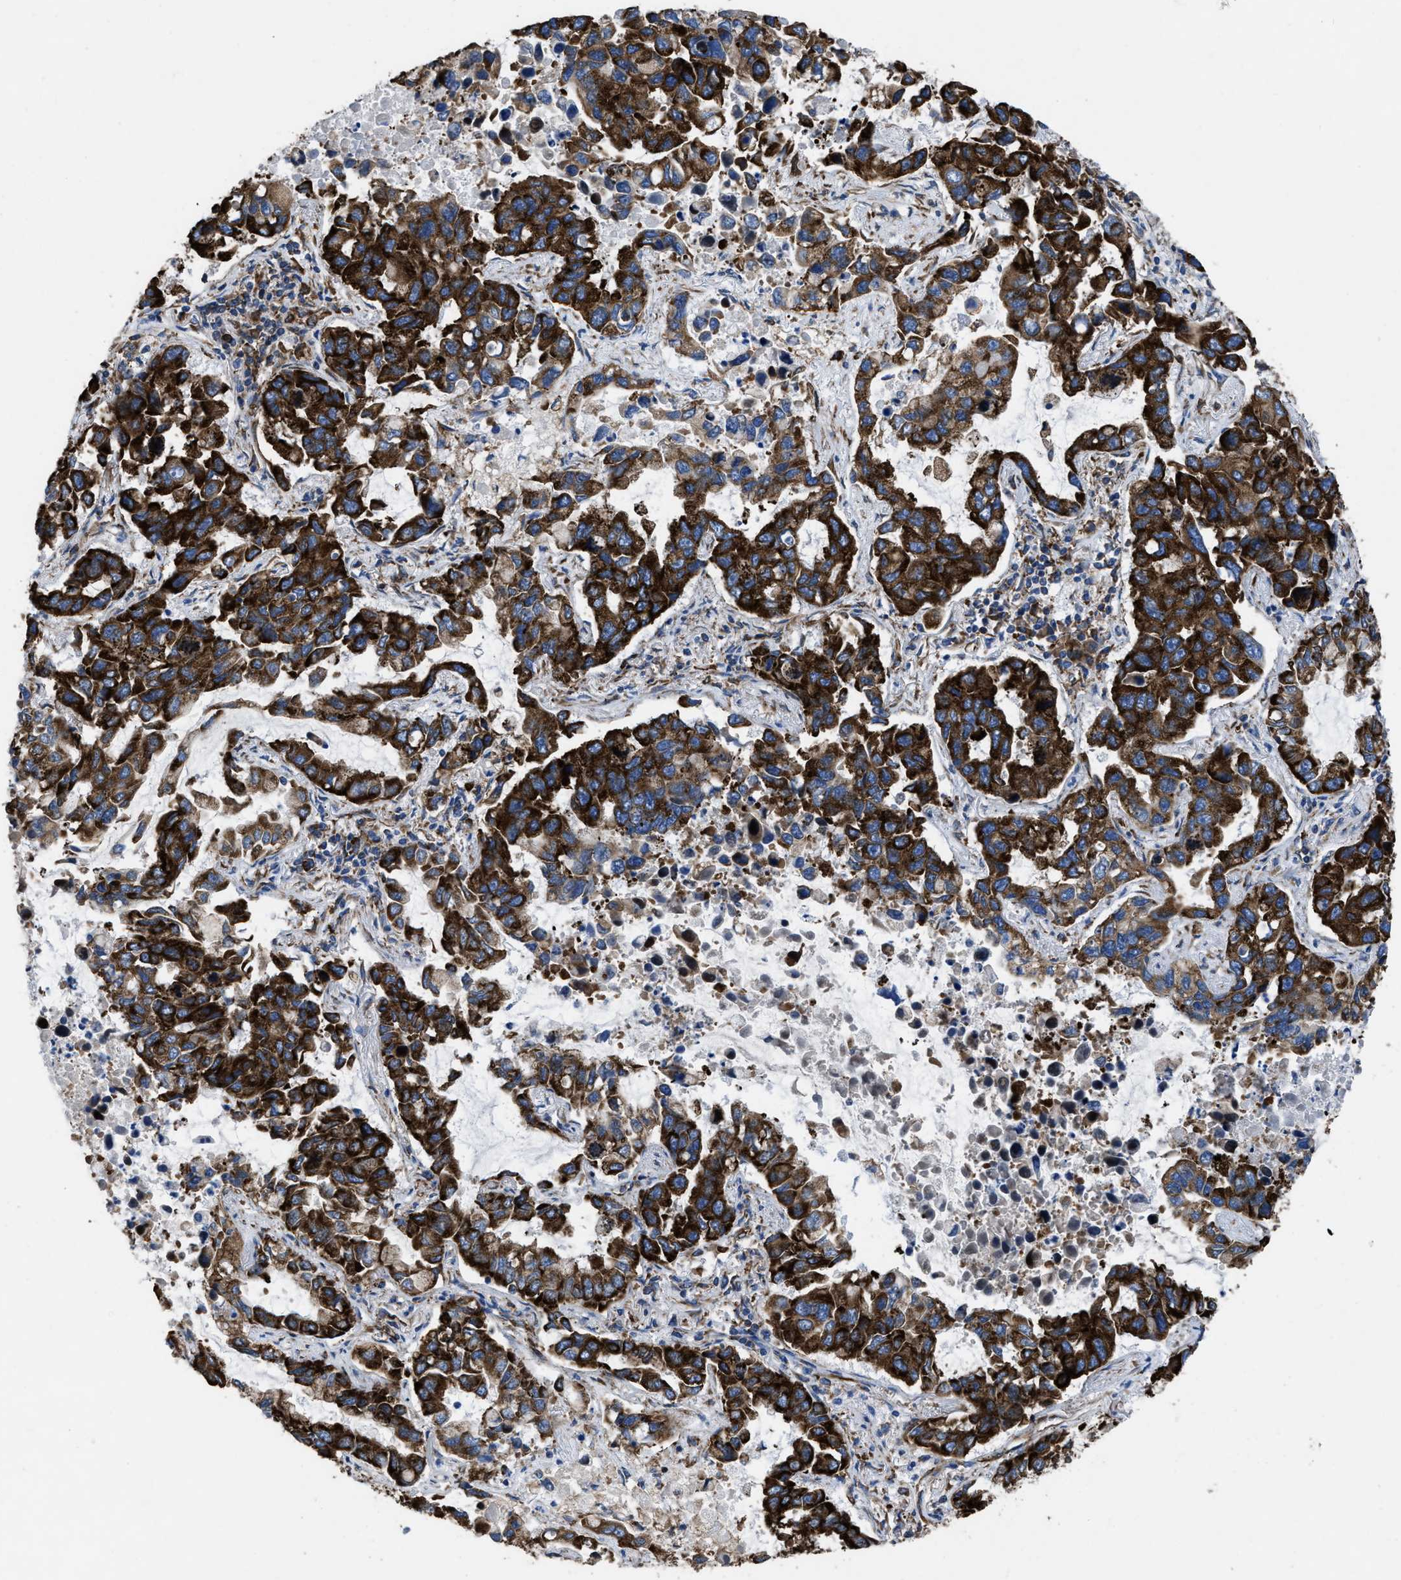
{"staining": {"intensity": "strong", "quantity": ">75%", "location": "cytoplasmic/membranous"}, "tissue": "lung cancer", "cell_type": "Tumor cells", "image_type": "cancer", "snomed": [{"axis": "morphology", "description": "Adenocarcinoma, NOS"}, {"axis": "topography", "description": "Lung"}], "caption": "High-power microscopy captured an immunohistochemistry (IHC) image of lung cancer, revealing strong cytoplasmic/membranous staining in approximately >75% of tumor cells.", "gene": "CAPRIN1", "patient": {"sex": "male", "age": 64}}